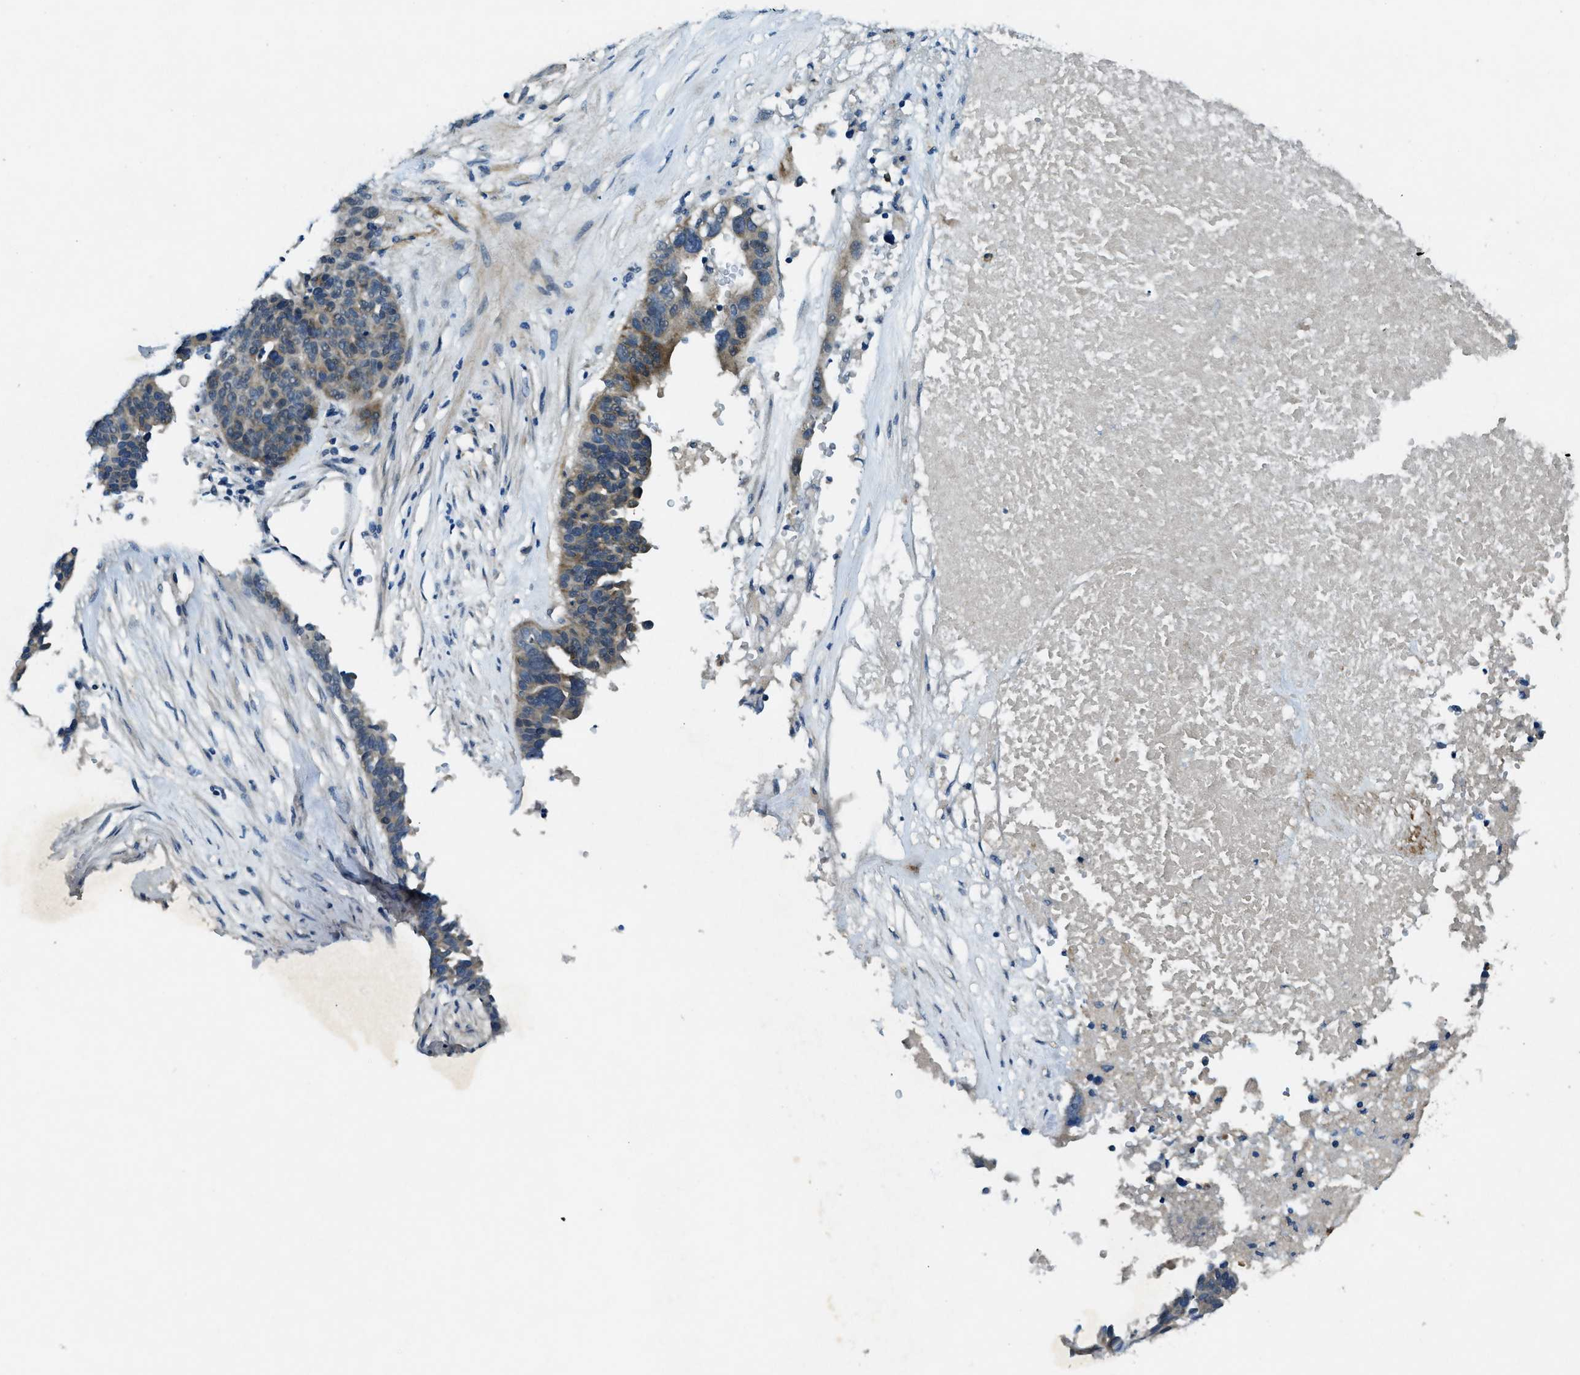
{"staining": {"intensity": "moderate", "quantity": "<25%", "location": "cytoplasmic/membranous"}, "tissue": "ovarian cancer", "cell_type": "Tumor cells", "image_type": "cancer", "snomed": [{"axis": "morphology", "description": "Cystadenocarcinoma, serous, NOS"}, {"axis": "topography", "description": "Ovary"}], "caption": "There is low levels of moderate cytoplasmic/membranous positivity in tumor cells of ovarian serous cystadenocarcinoma, as demonstrated by immunohistochemical staining (brown color).", "gene": "SNX14", "patient": {"sex": "female", "age": 59}}